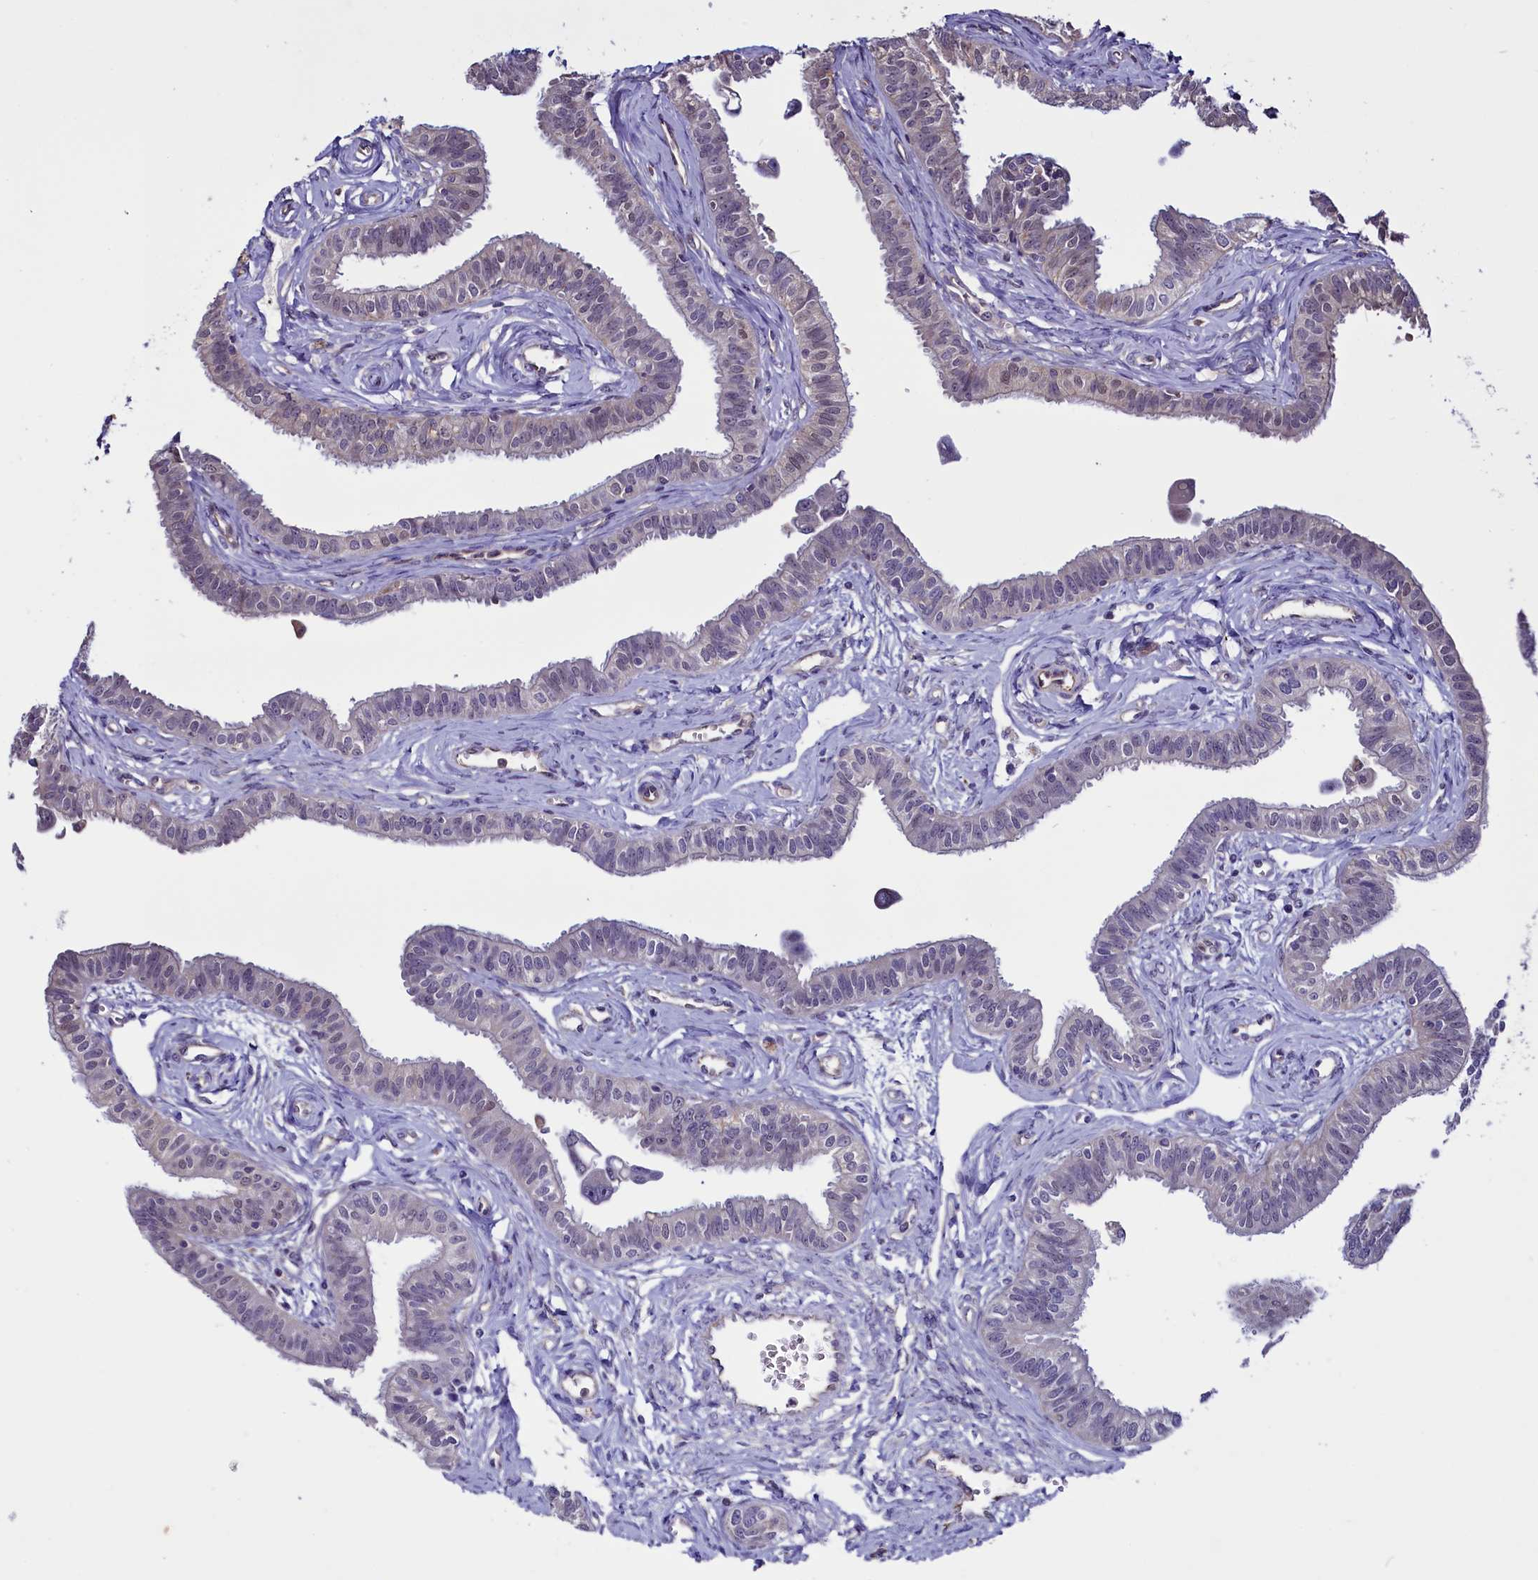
{"staining": {"intensity": "moderate", "quantity": "25%-75%", "location": "cytoplasmic/membranous"}, "tissue": "fallopian tube", "cell_type": "Glandular cells", "image_type": "normal", "snomed": [{"axis": "morphology", "description": "Normal tissue, NOS"}, {"axis": "morphology", "description": "Carcinoma, NOS"}, {"axis": "topography", "description": "Fallopian tube"}, {"axis": "topography", "description": "Ovary"}], "caption": "Protein expression analysis of unremarkable fallopian tube demonstrates moderate cytoplasmic/membranous staining in about 25%-75% of glandular cells.", "gene": "PDILT", "patient": {"sex": "female", "age": 59}}